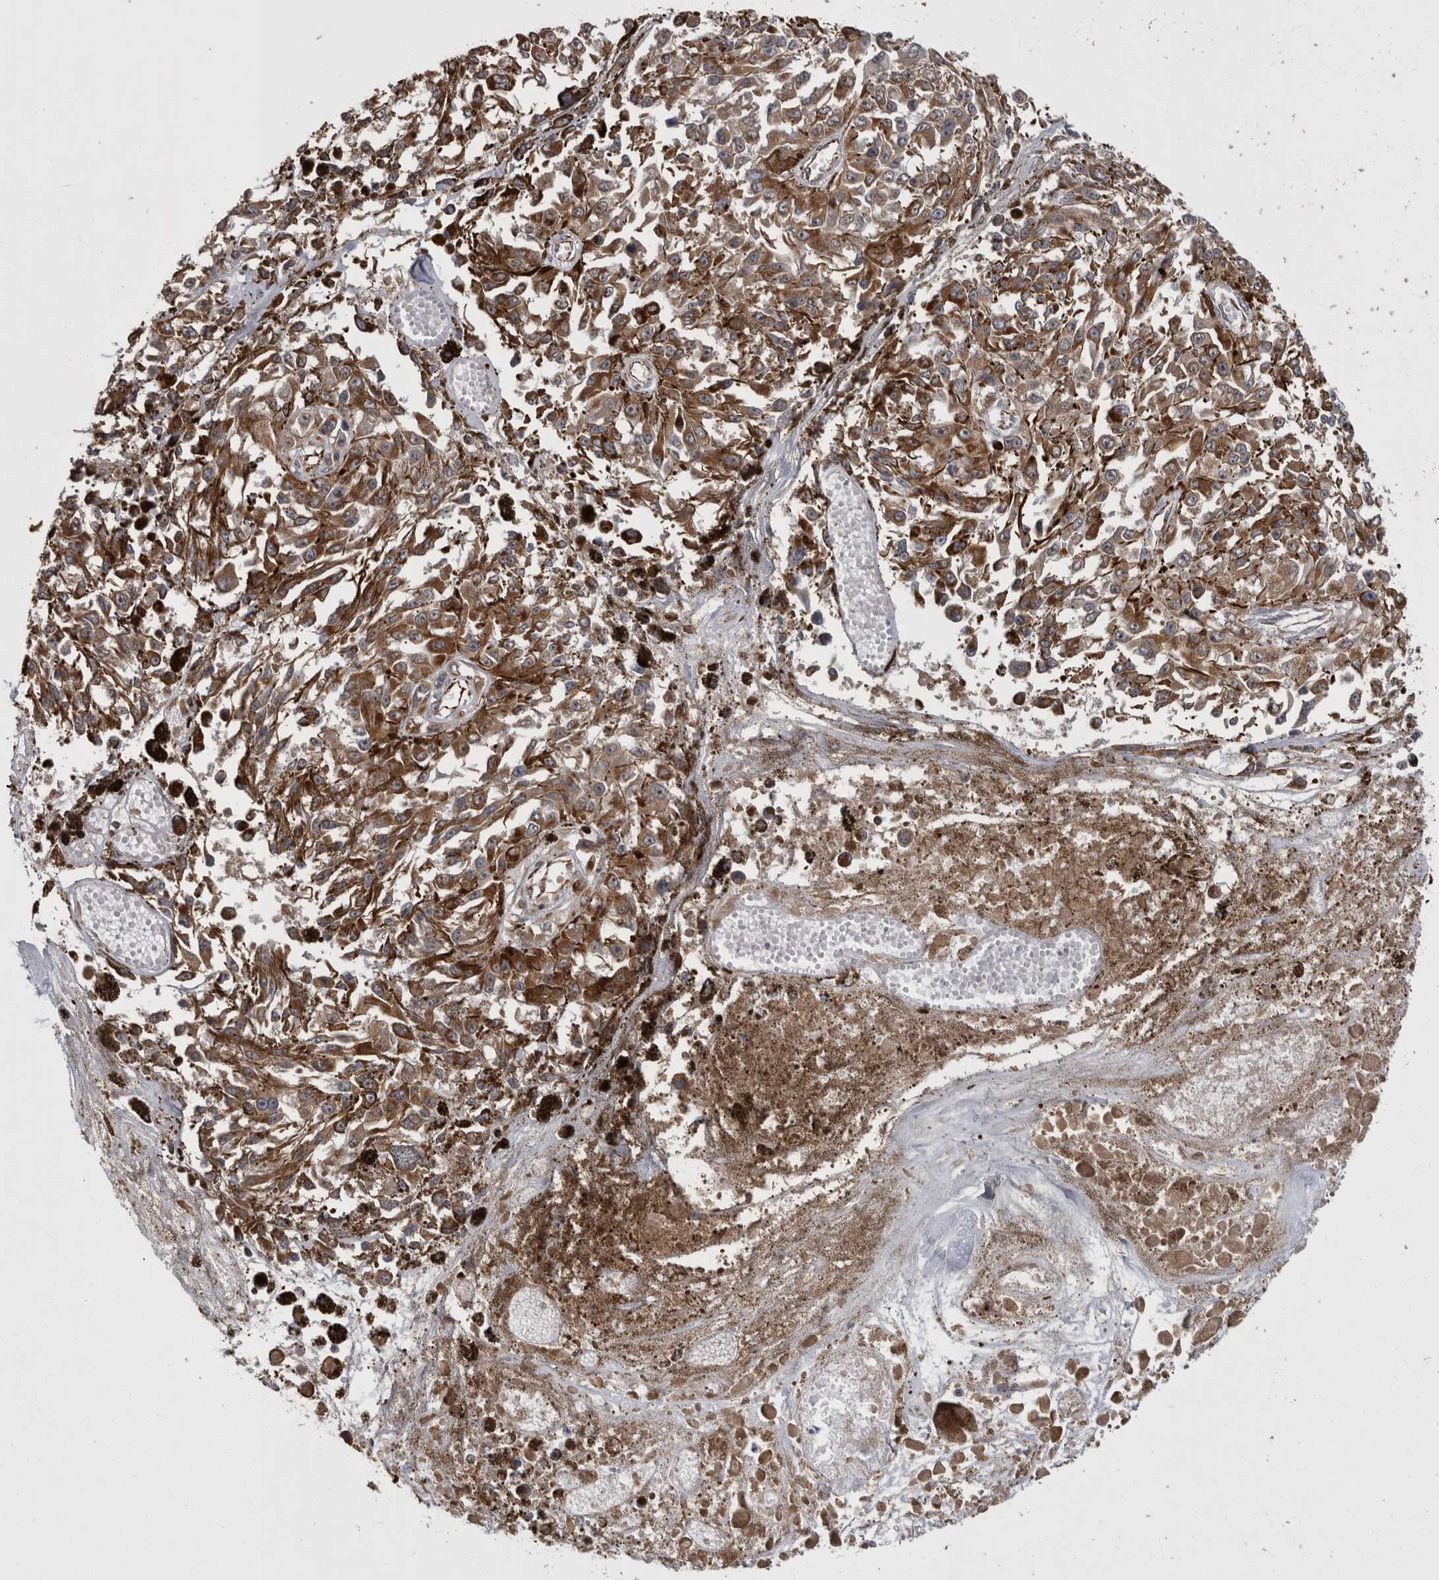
{"staining": {"intensity": "moderate", "quantity": ">75%", "location": "cytoplasmic/membranous"}, "tissue": "melanoma", "cell_type": "Tumor cells", "image_type": "cancer", "snomed": [{"axis": "morphology", "description": "Malignant melanoma, Metastatic site"}, {"axis": "topography", "description": "Lymph node"}], "caption": "An IHC micrograph of neoplastic tissue is shown. Protein staining in brown shows moderate cytoplasmic/membranous positivity in malignant melanoma (metastatic site) within tumor cells.", "gene": "ACOT7", "patient": {"sex": "male", "age": 59}}